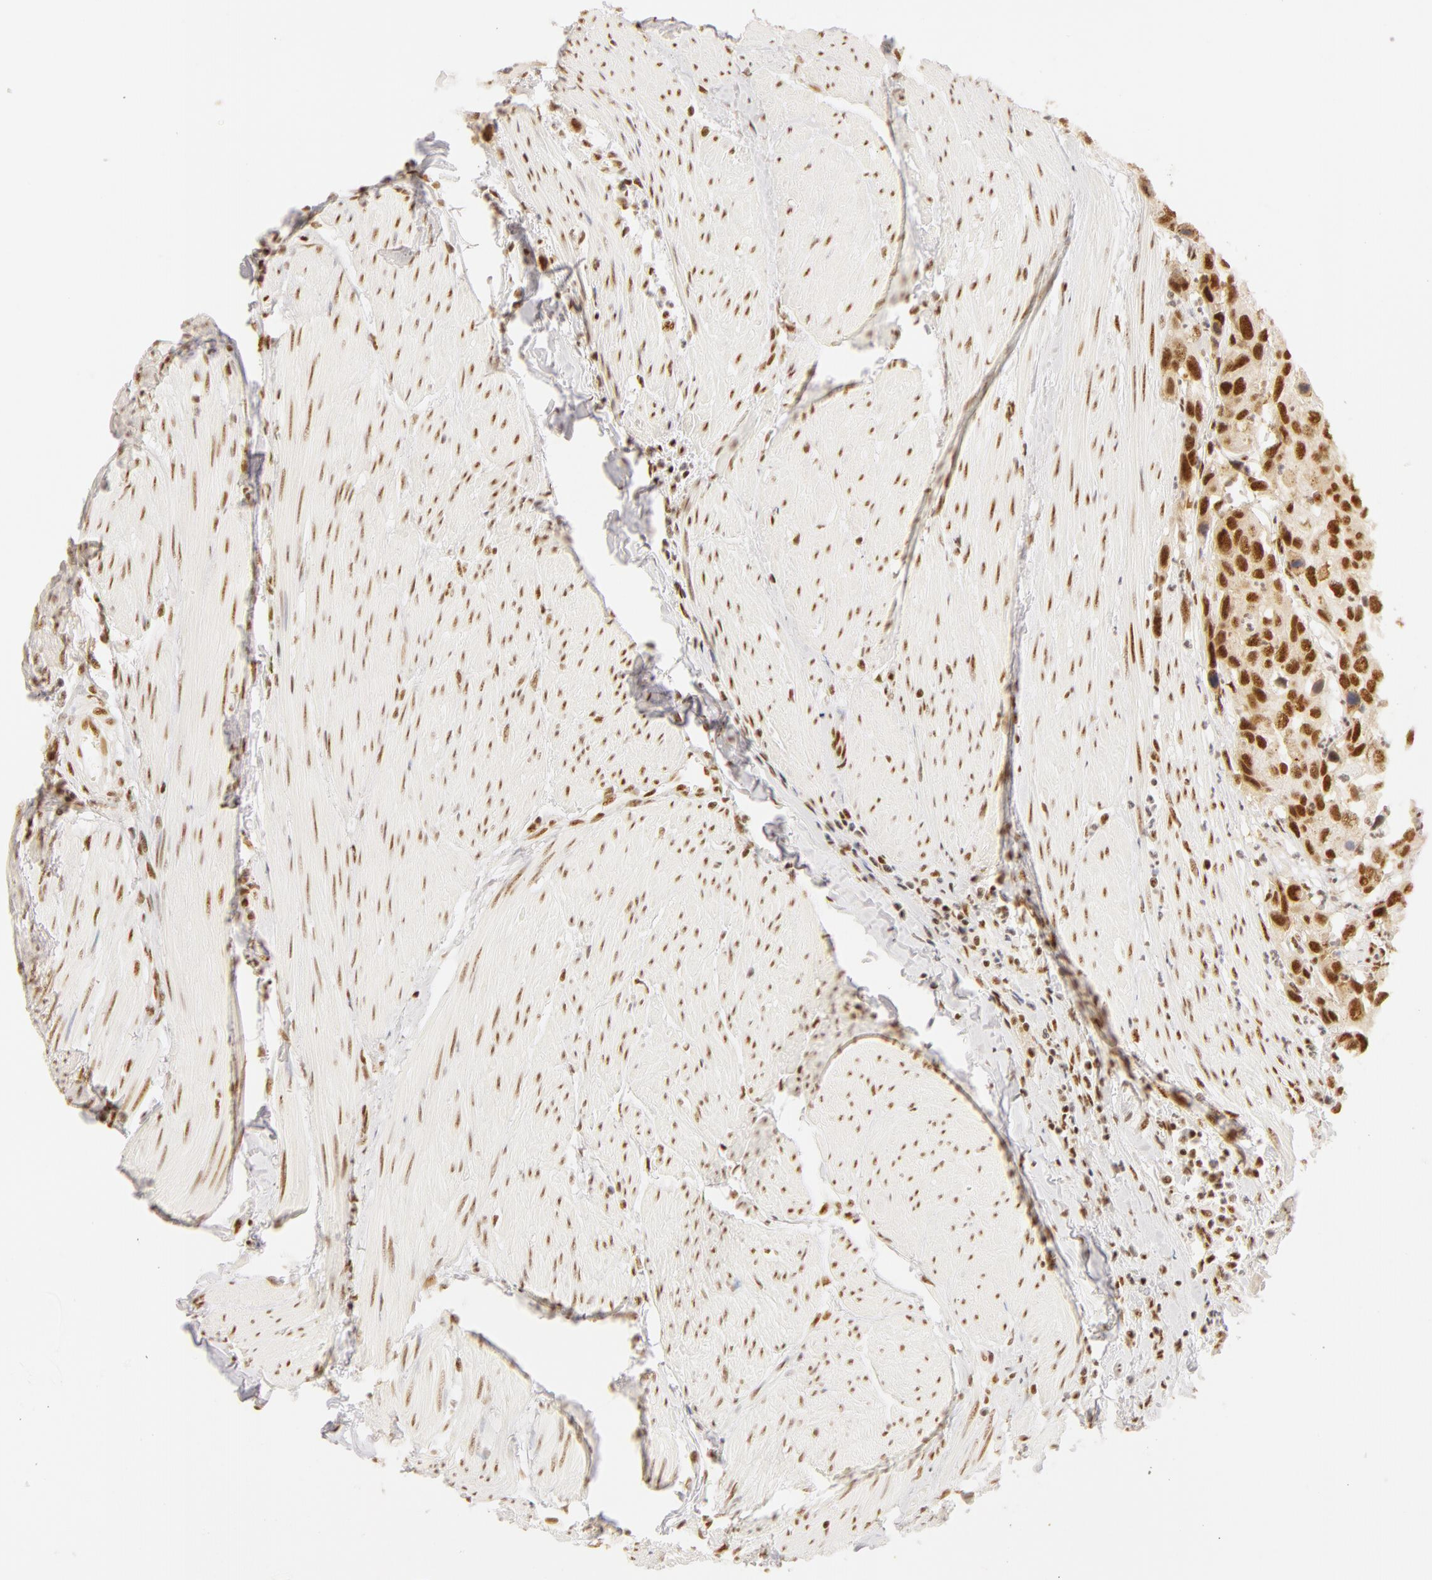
{"staining": {"intensity": "strong", "quantity": ">75%", "location": "nuclear"}, "tissue": "urothelial cancer", "cell_type": "Tumor cells", "image_type": "cancer", "snomed": [{"axis": "morphology", "description": "Urothelial carcinoma, High grade"}, {"axis": "topography", "description": "Urinary bladder"}], "caption": "Tumor cells display high levels of strong nuclear positivity in about >75% of cells in human high-grade urothelial carcinoma. The staining was performed using DAB (3,3'-diaminobenzidine) to visualize the protein expression in brown, while the nuclei were stained in blue with hematoxylin (Magnification: 20x).", "gene": "RBM39", "patient": {"sex": "male", "age": 66}}